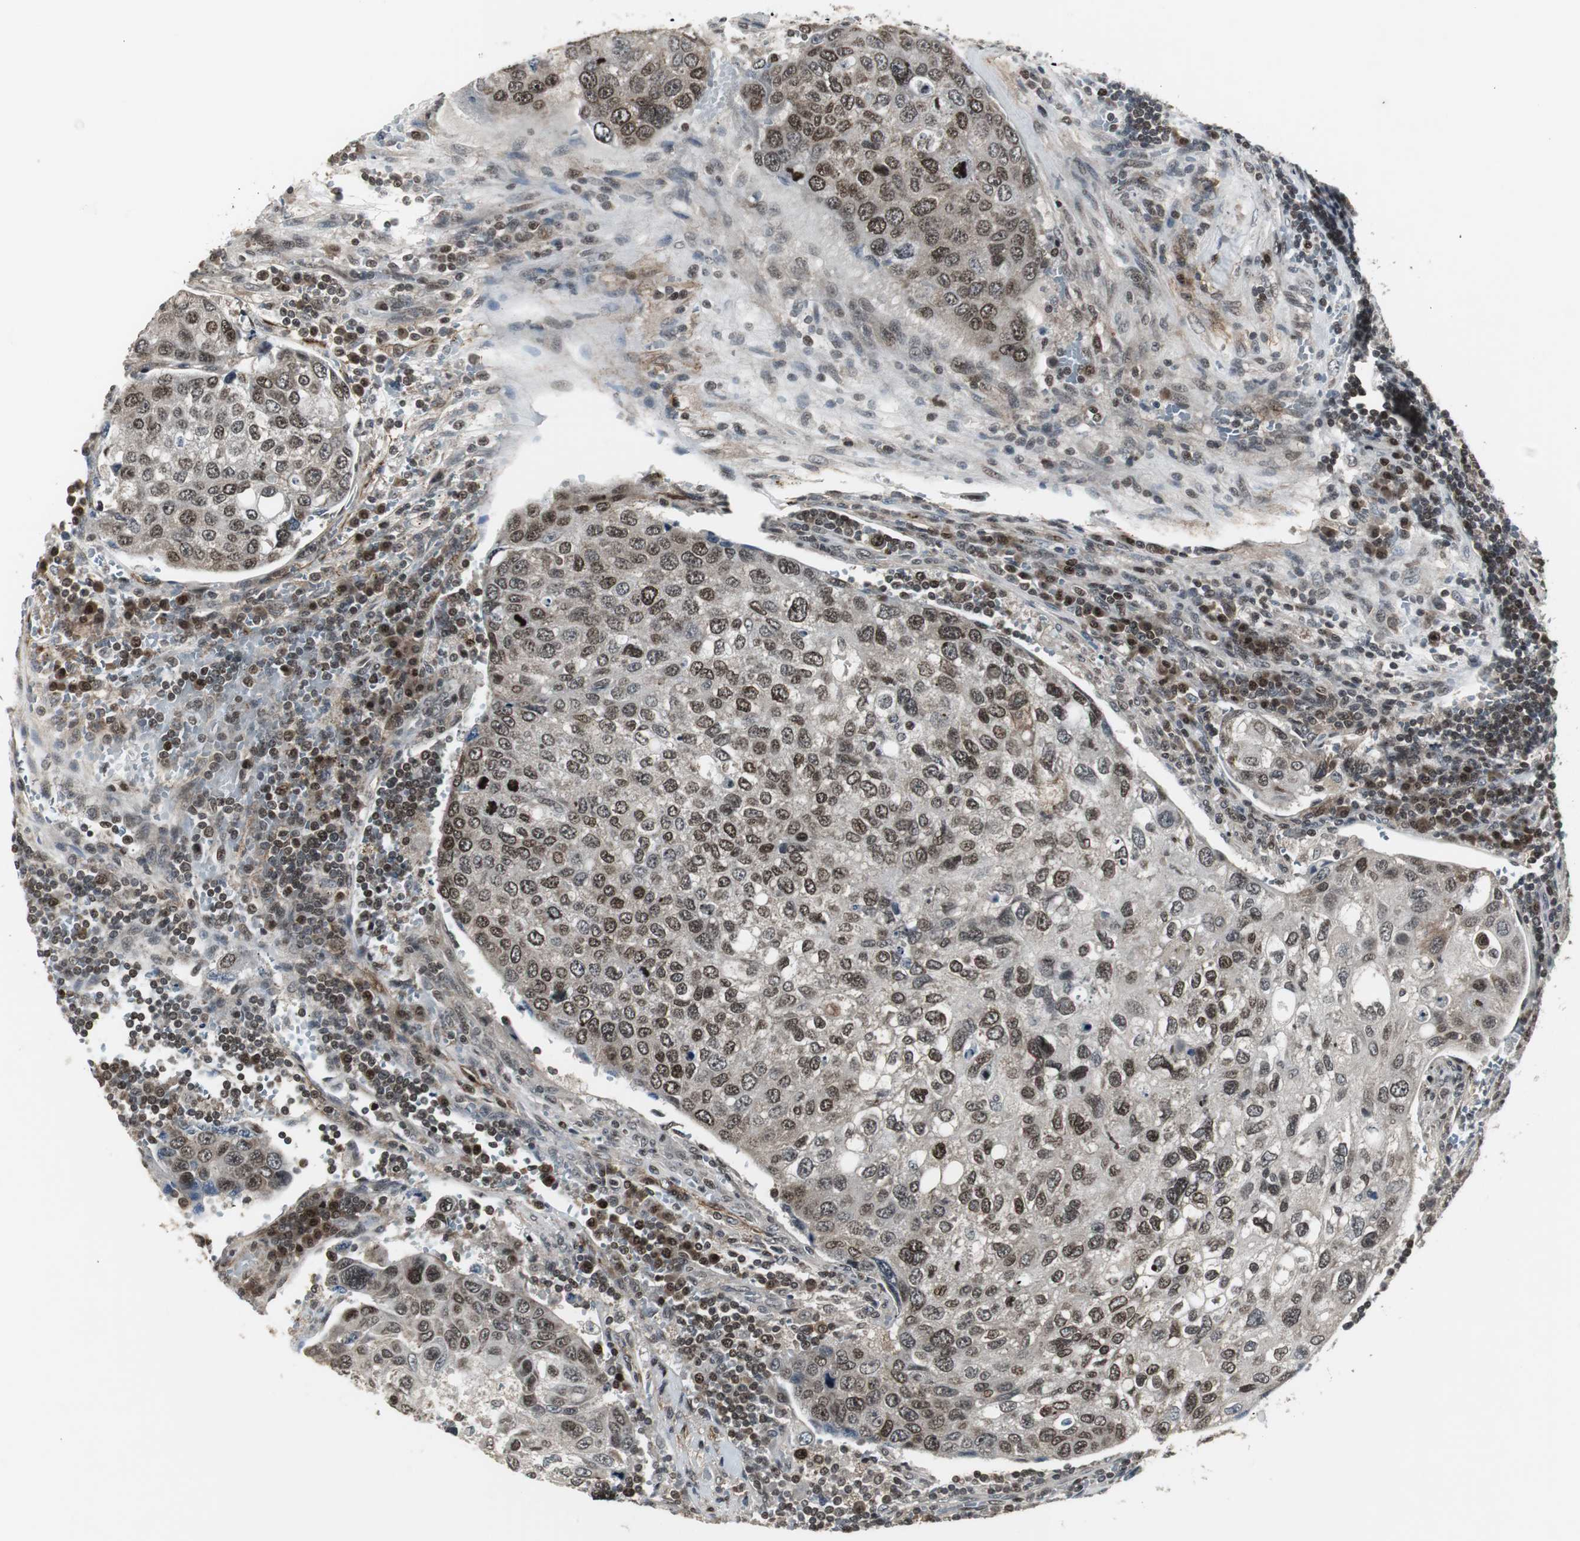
{"staining": {"intensity": "moderate", "quantity": ">75%", "location": "cytoplasmic/membranous,nuclear"}, "tissue": "urothelial cancer", "cell_type": "Tumor cells", "image_type": "cancer", "snomed": [{"axis": "morphology", "description": "Urothelial carcinoma, High grade"}, {"axis": "topography", "description": "Lymph node"}, {"axis": "topography", "description": "Urinary bladder"}], "caption": "The micrograph reveals immunohistochemical staining of urothelial carcinoma (high-grade). There is moderate cytoplasmic/membranous and nuclear positivity is appreciated in approximately >75% of tumor cells. The staining was performed using DAB (3,3'-diaminobenzidine), with brown indicating positive protein expression. Nuclei are stained blue with hematoxylin.", "gene": "MPG", "patient": {"sex": "male", "age": 51}}